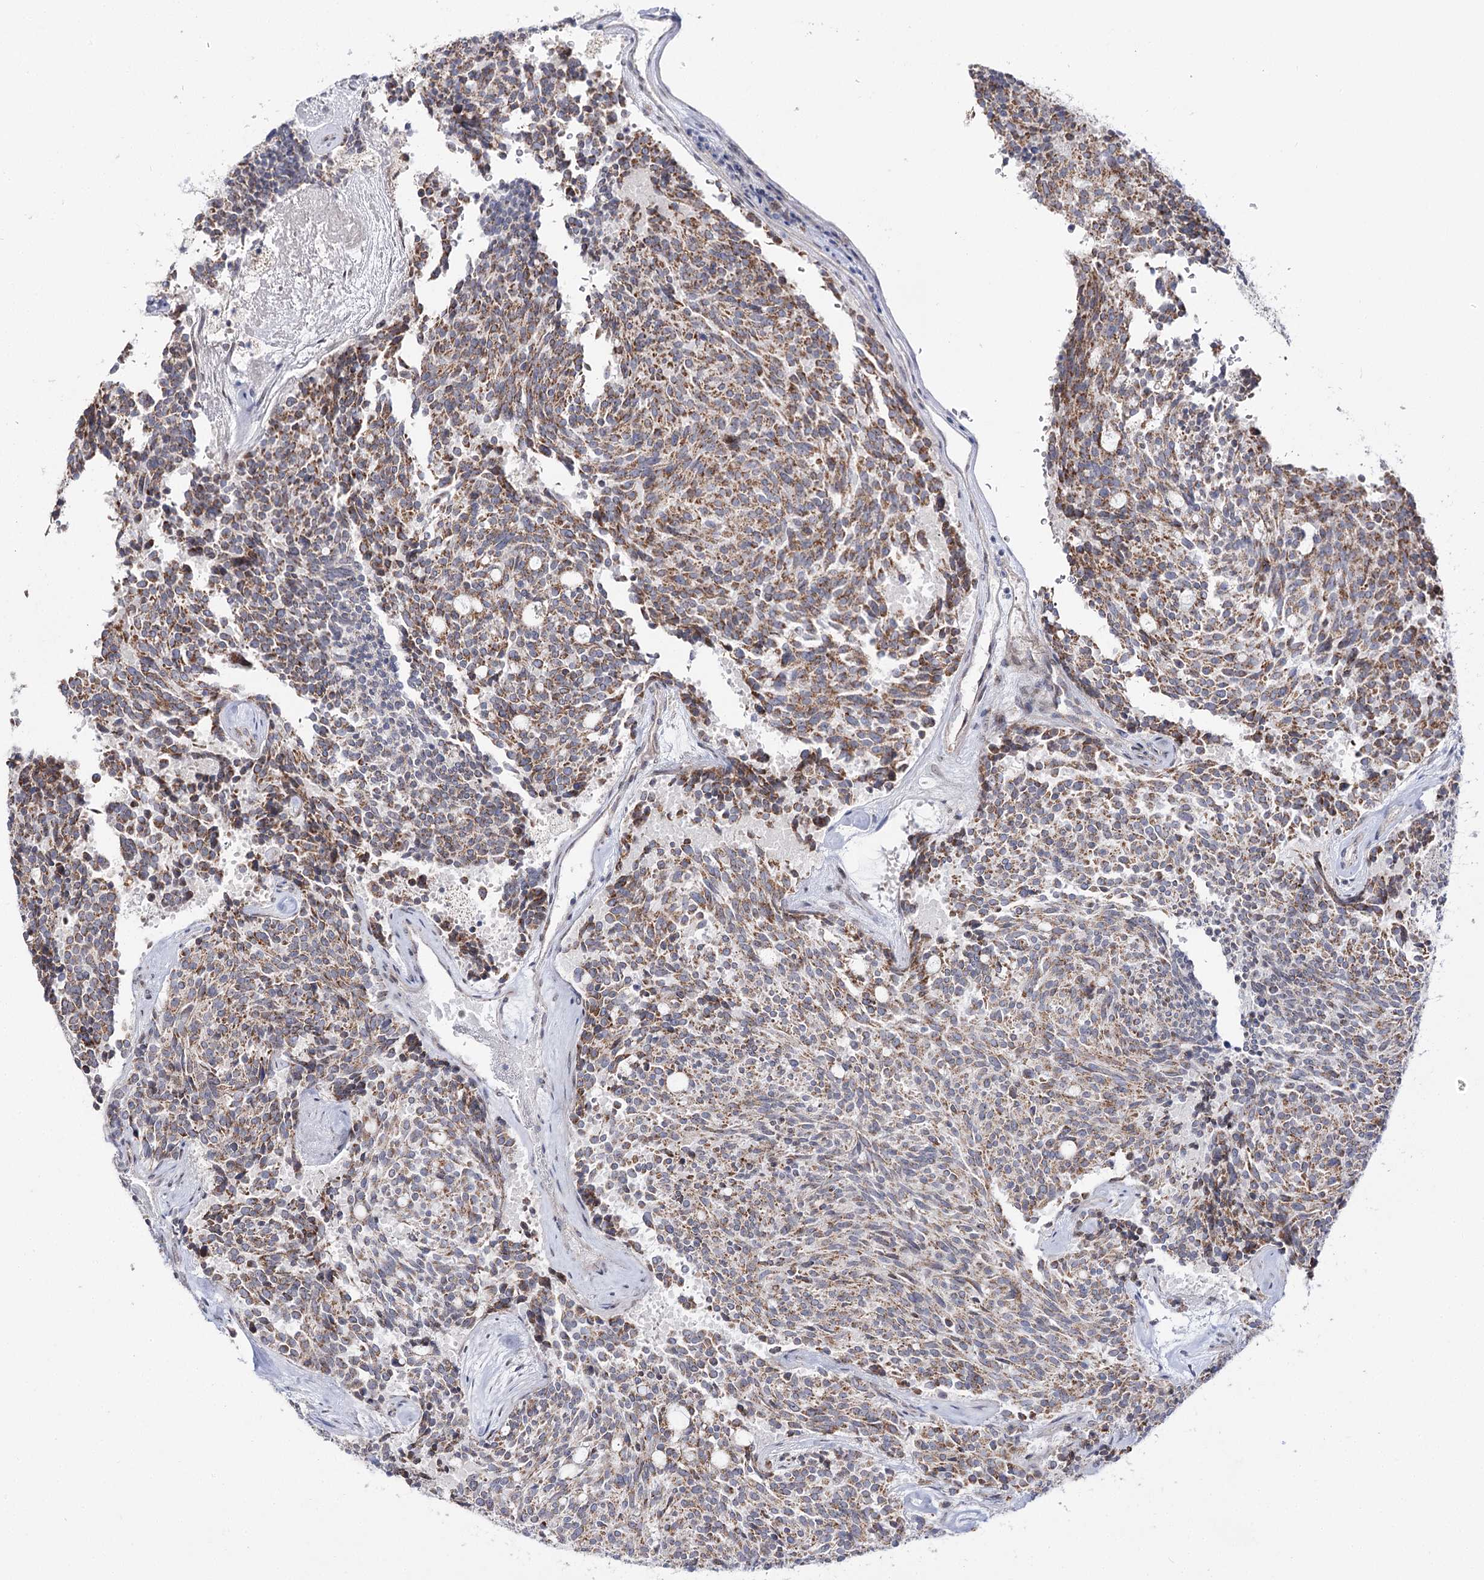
{"staining": {"intensity": "moderate", "quantity": "25%-75%", "location": "cytoplasmic/membranous"}, "tissue": "carcinoid", "cell_type": "Tumor cells", "image_type": "cancer", "snomed": [{"axis": "morphology", "description": "Carcinoid, malignant, NOS"}, {"axis": "topography", "description": "Pancreas"}], "caption": "Human carcinoid stained for a protein (brown) shows moderate cytoplasmic/membranous positive expression in approximately 25%-75% of tumor cells.", "gene": "C11orf80", "patient": {"sex": "female", "age": 54}}